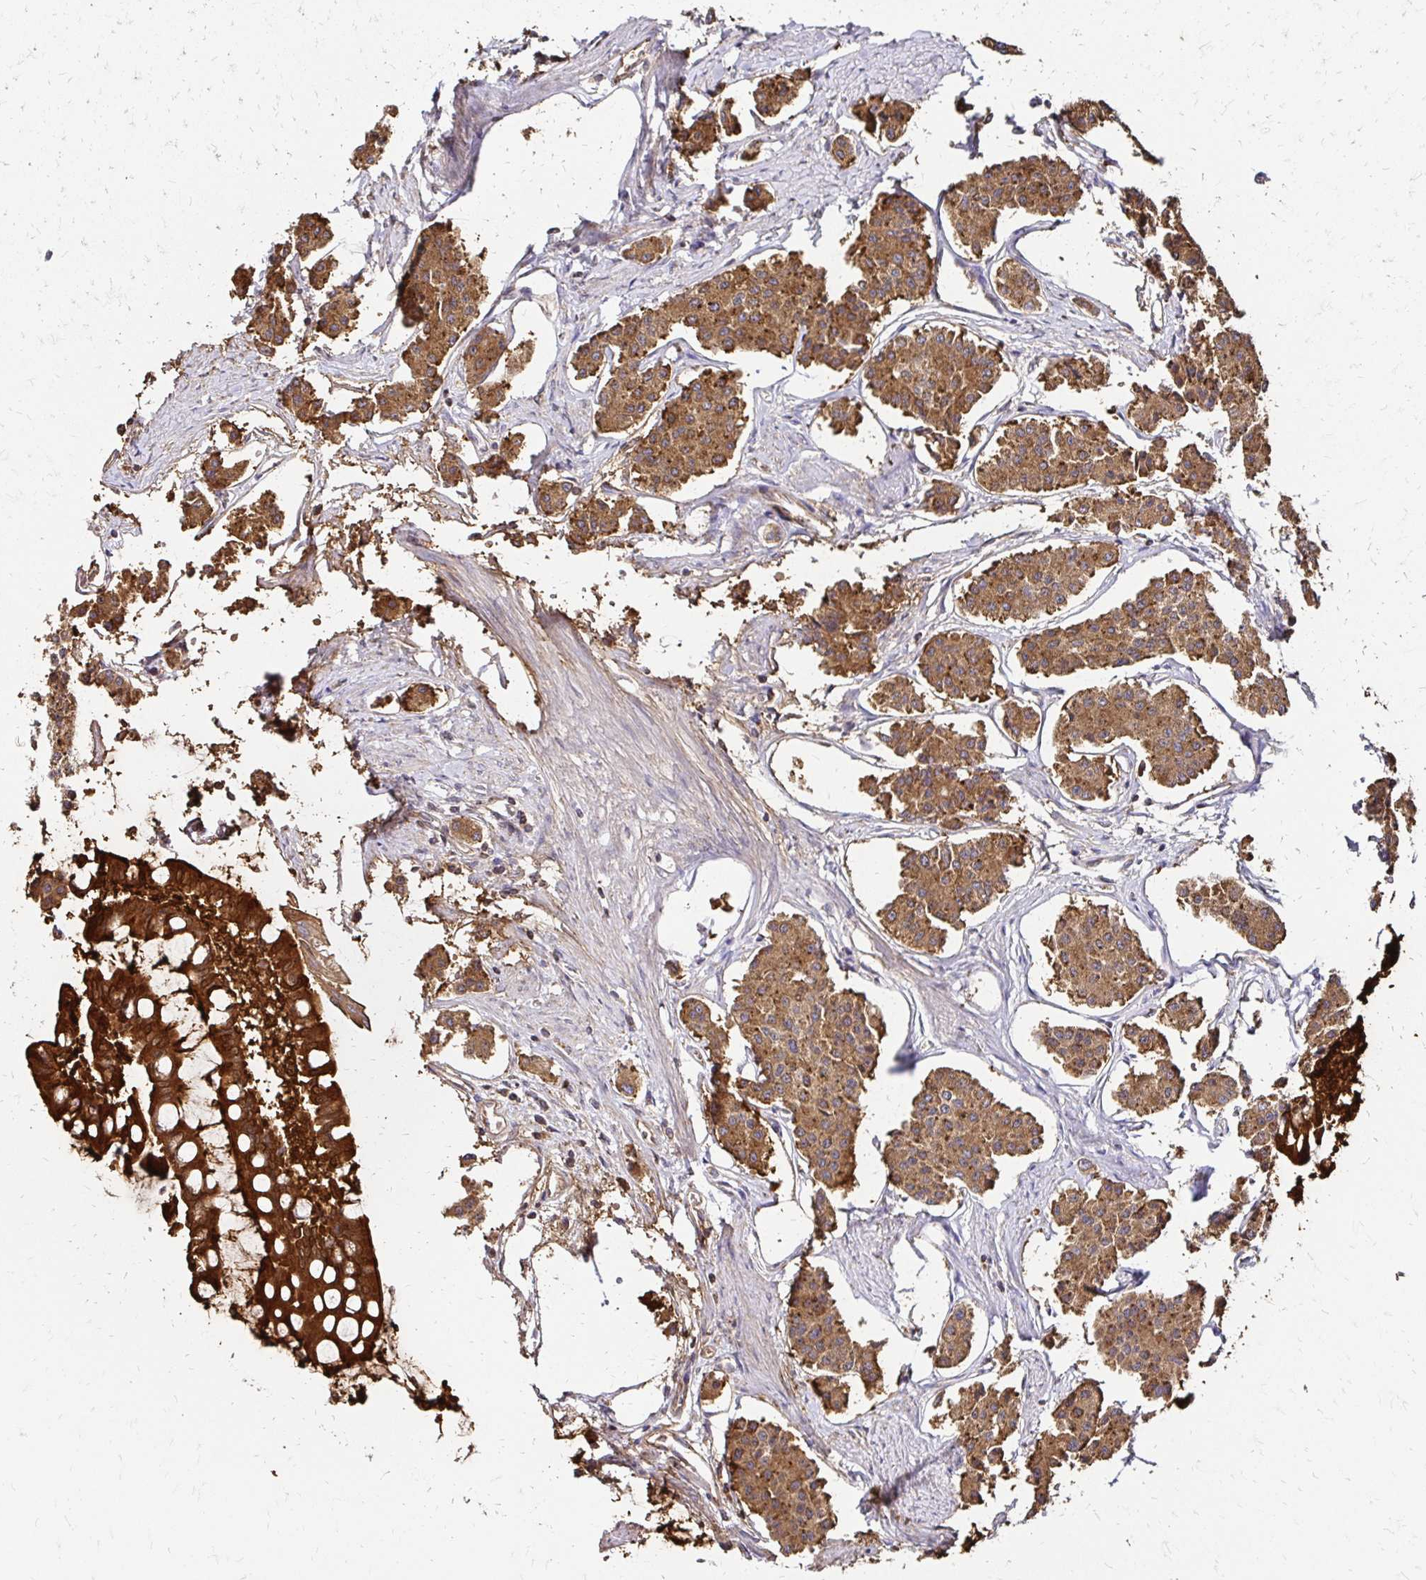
{"staining": {"intensity": "moderate", "quantity": ">75%", "location": "cytoplasmic/membranous"}, "tissue": "carcinoid", "cell_type": "Tumor cells", "image_type": "cancer", "snomed": [{"axis": "morphology", "description": "Carcinoid, malignant, NOS"}, {"axis": "topography", "description": "Small intestine"}], "caption": "Carcinoid was stained to show a protein in brown. There is medium levels of moderate cytoplasmic/membranous positivity in about >75% of tumor cells. (DAB (3,3'-diaminobenzidine) IHC, brown staining for protein, blue staining for nuclei).", "gene": "ZW10", "patient": {"sex": "female", "age": 65}}